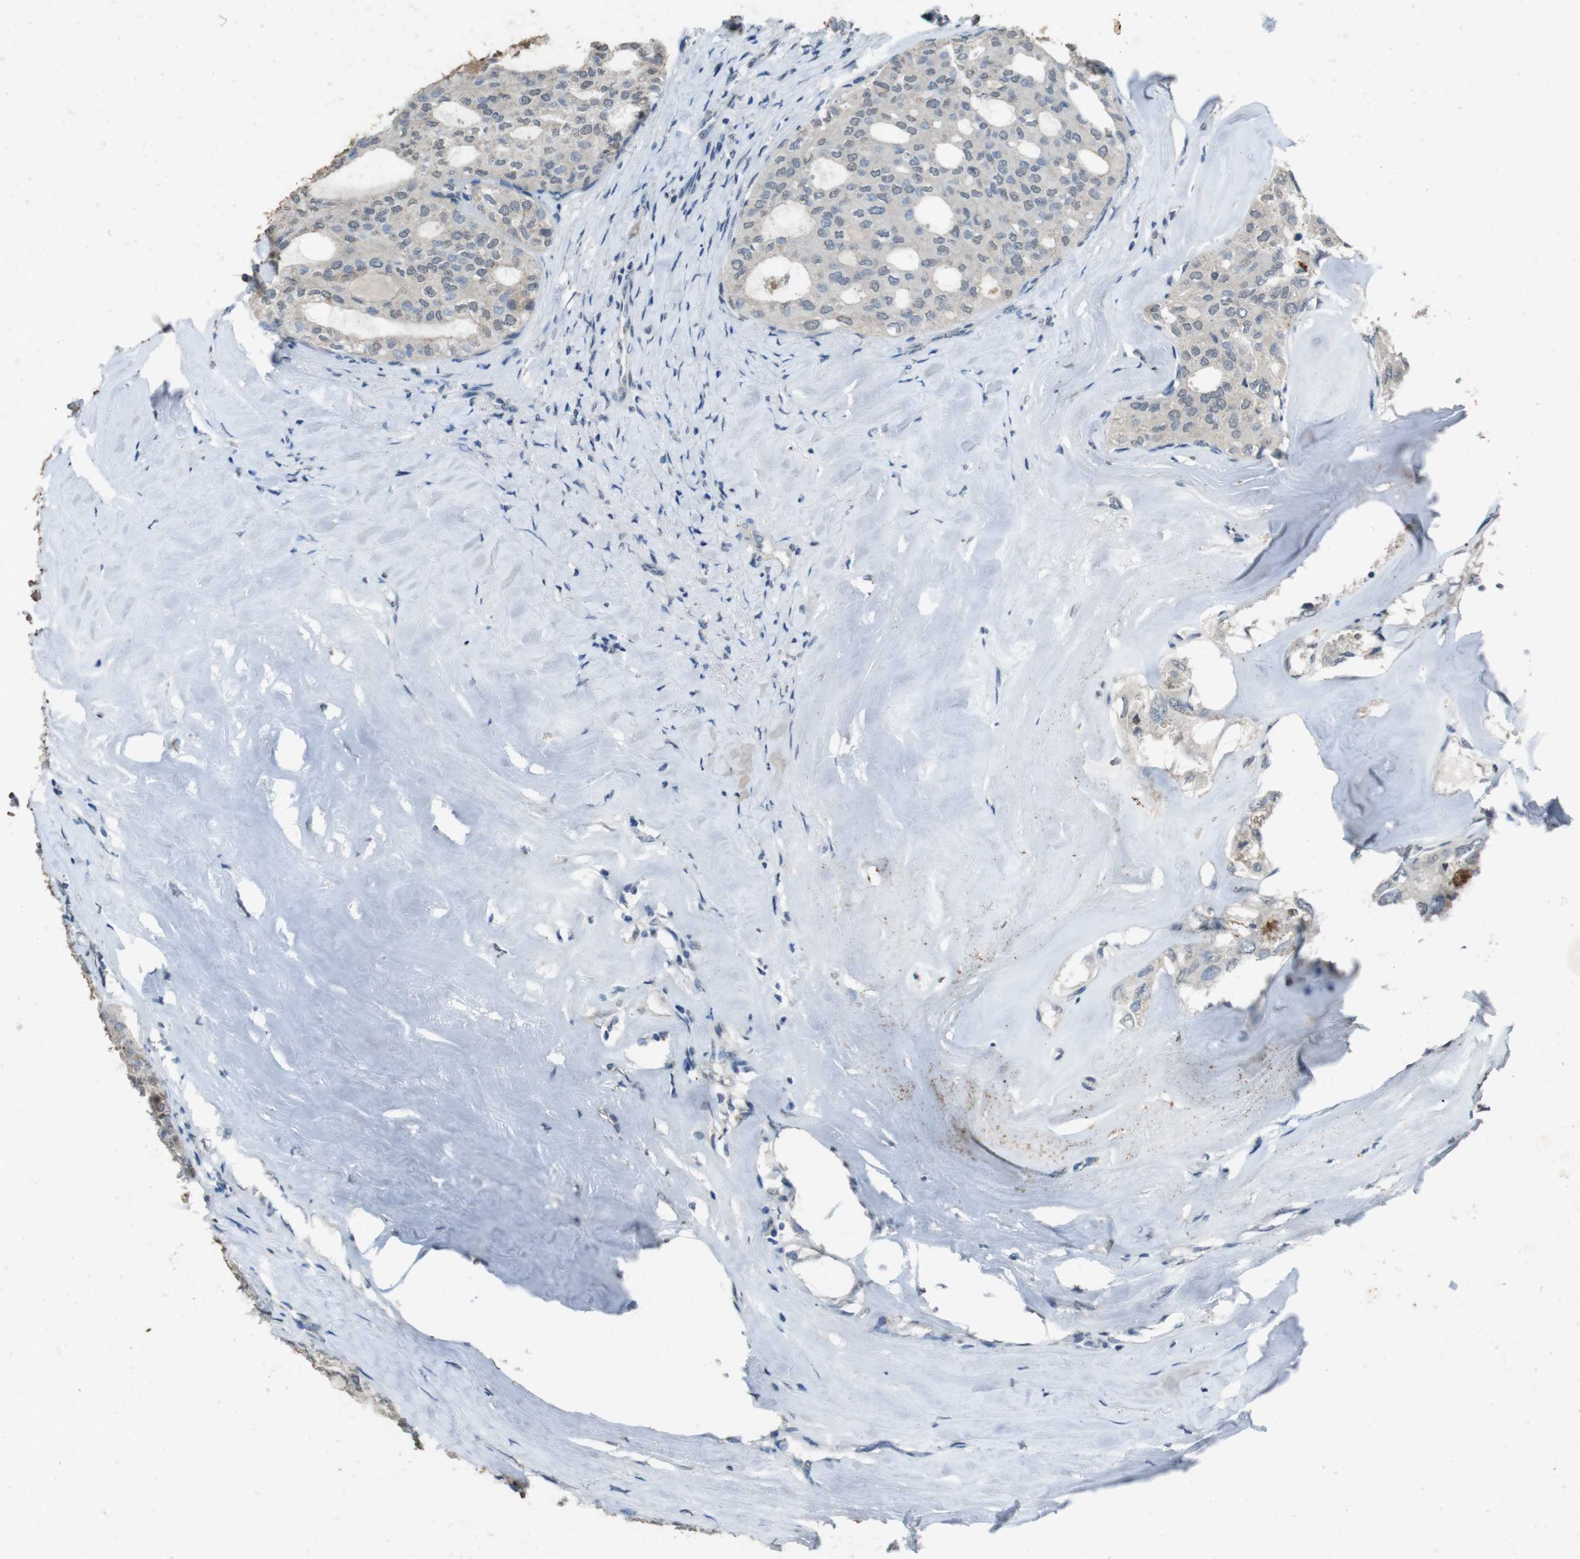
{"staining": {"intensity": "weak", "quantity": ">75%", "location": "cytoplasmic/membranous"}, "tissue": "thyroid cancer", "cell_type": "Tumor cells", "image_type": "cancer", "snomed": [{"axis": "morphology", "description": "Follicular adenoma carcinoma, NOS"}, {"axis": "topography", "description": "Thyroid gland"}], "caption": "Human thyroid cancer (follicular adenoma carcinoma) stained with a brown dye displays weak cytoplasmic/membranous positive expression in about >75% of tumor cells.", "gene": "STBD1", "patient": {"sex": "male", "age": 75}}